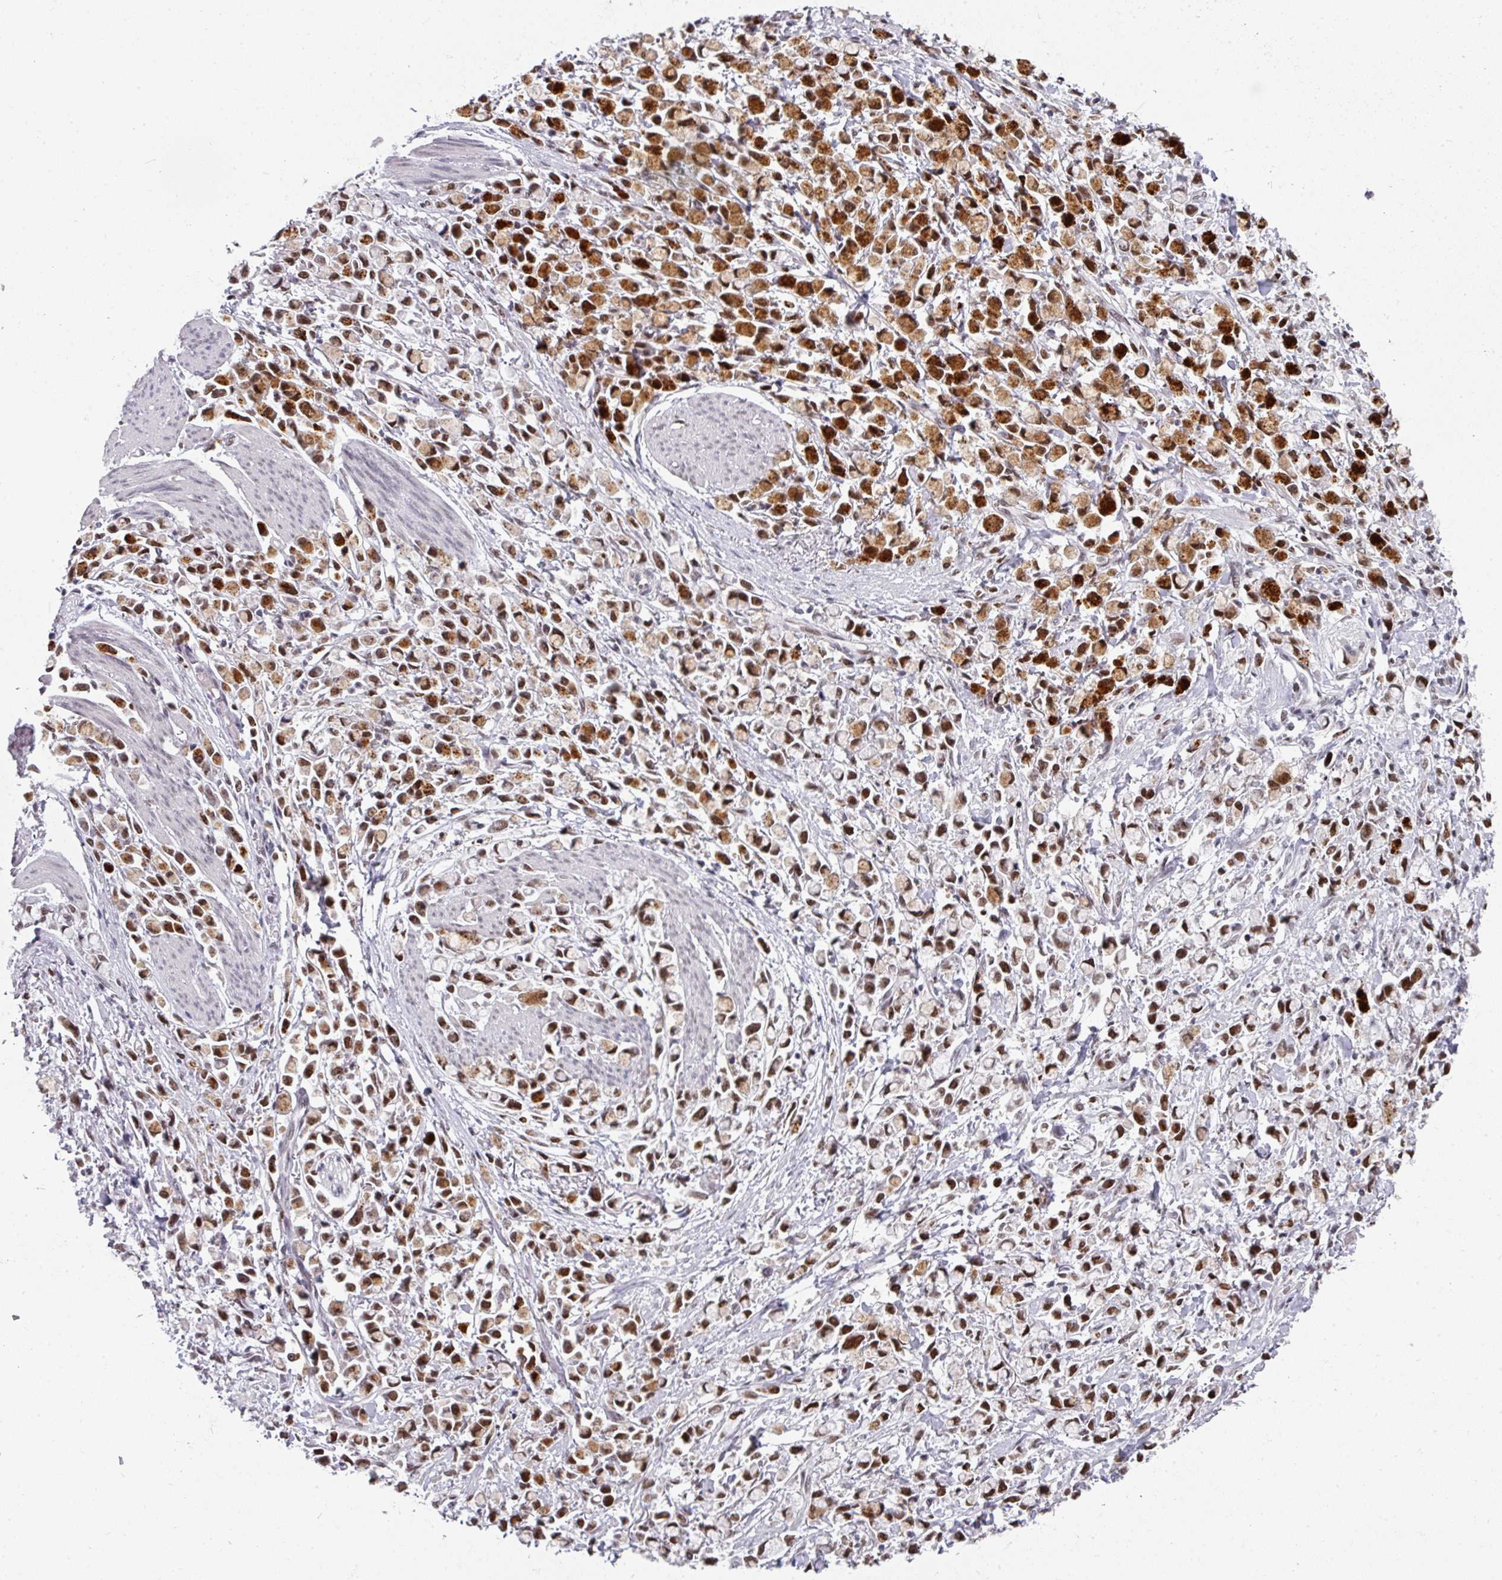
{"staining": {"intensity": "strong", "quantity": ">75%", "location": "nuclear"}, "tissue": "stomach cancer", "cell_type": "Tumor cells", "image_type": "cancer", "snomed": [{"axis": "morphology", "description": "Adenocarcinoma, NOS"}, {"axis": "topography", "description": "Stomach"}], "caption": "This micrograph reveals immunohistochemistry staining of human adenocarcinoma (stomach), with high strong nuclear expression in about >75% of tumor cells.", "gene": "RAD50", "patient": {"sex": "female", "age": 81}}